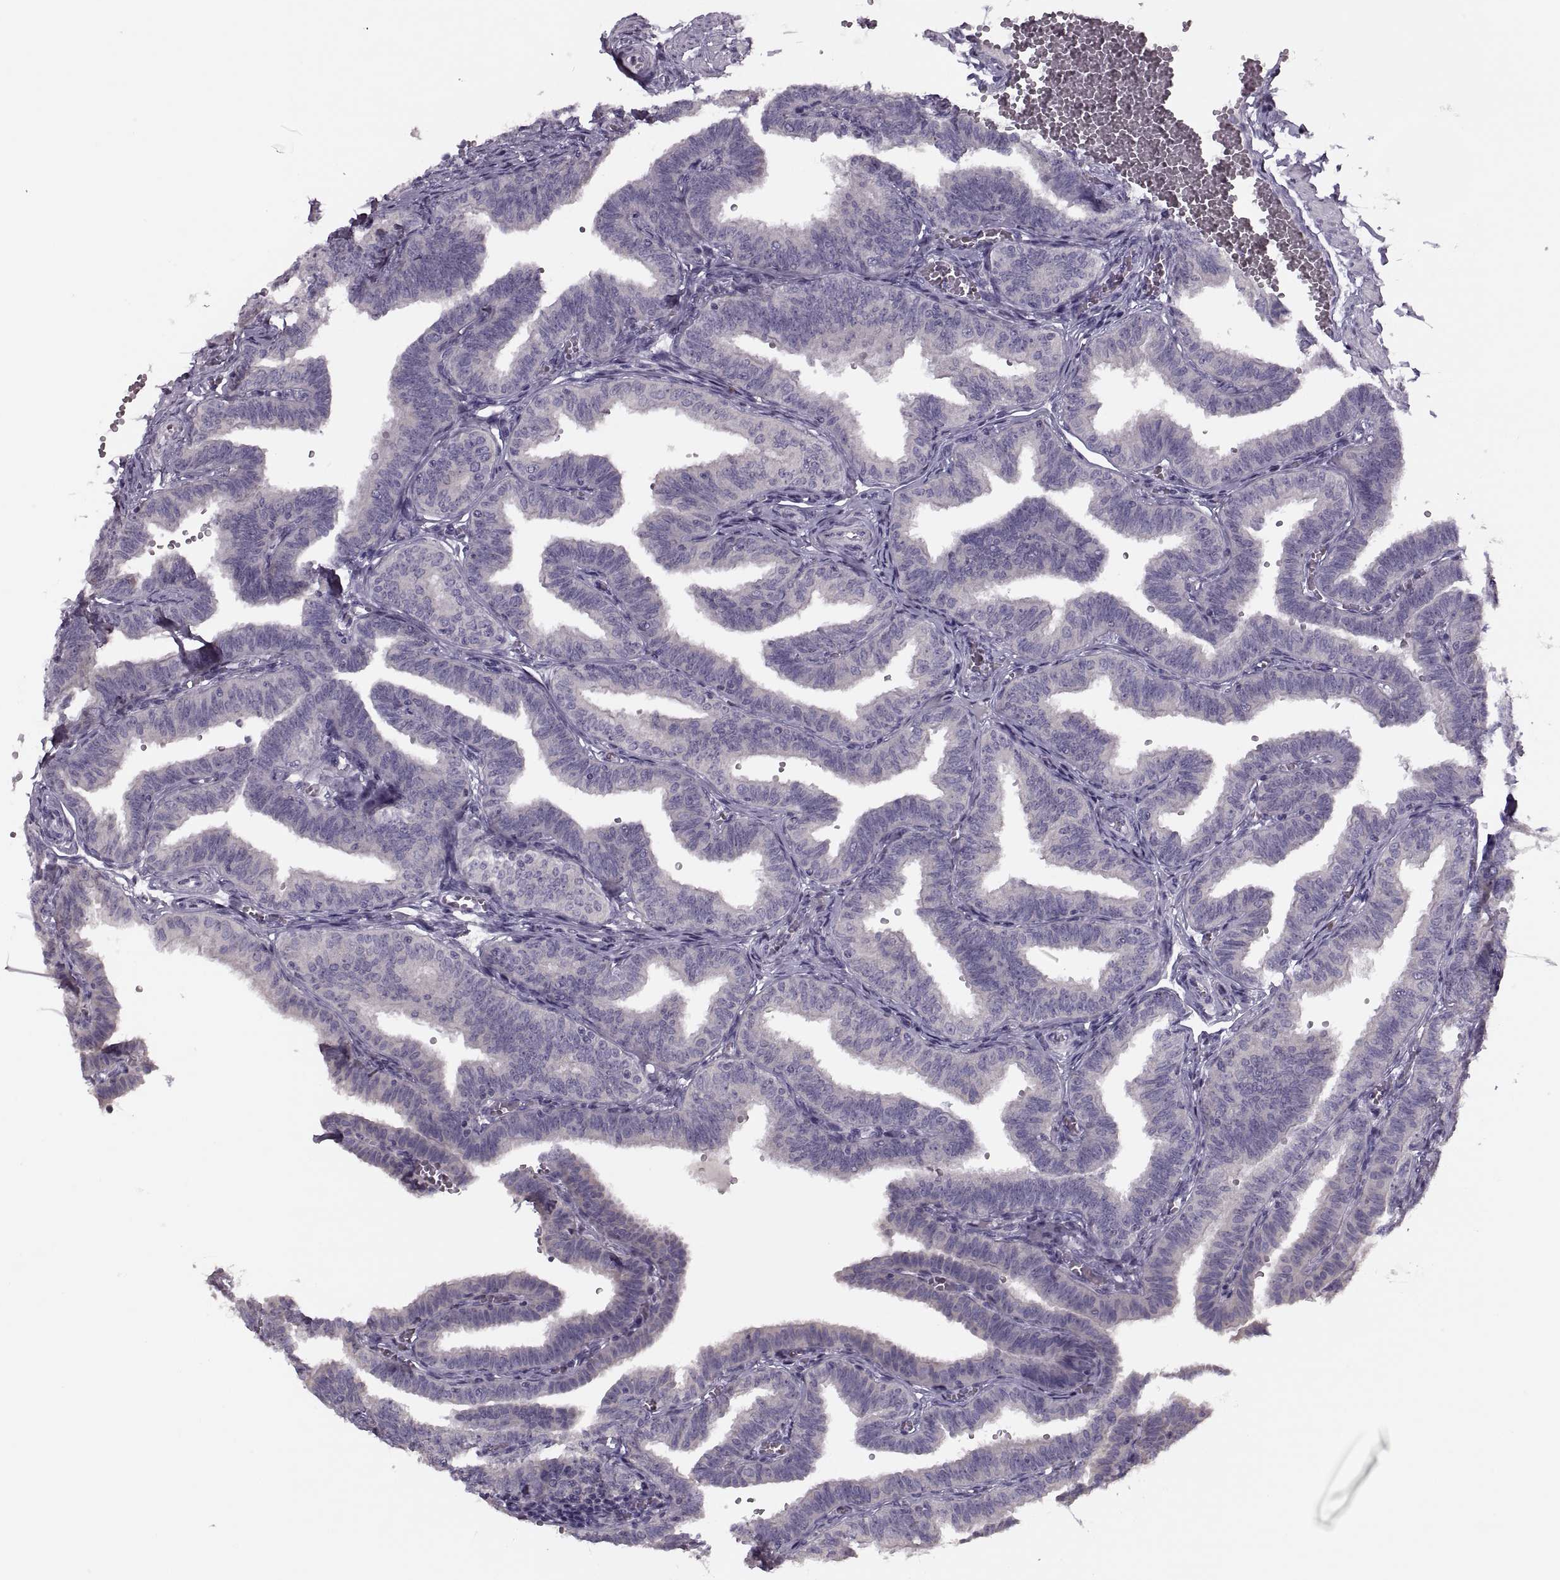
{"staining": {"intensity": "negative", "quantity": "none", "location": "none"}, "tissue": "fallopian tube", "cell_type": "Glandular cells", "image_type": "normal", "snomed": [{"axis": "morphology", "description": "Normal tissue, NOS"}, {"axis": "topography", "description": "Fallopian tube"}], "caption": "Immunohistochemistry (IHC) of unremarkable fallopian tube shows no staining in glandular cells. (Stains: DAB (3,3'-diaminobenzidine) IHC with hematoxylin counter stain, Microscopy: brightfield microscopy at high magnification).", "gene": "PRSS54", "patient": {"sex": "female", "age": 25}}